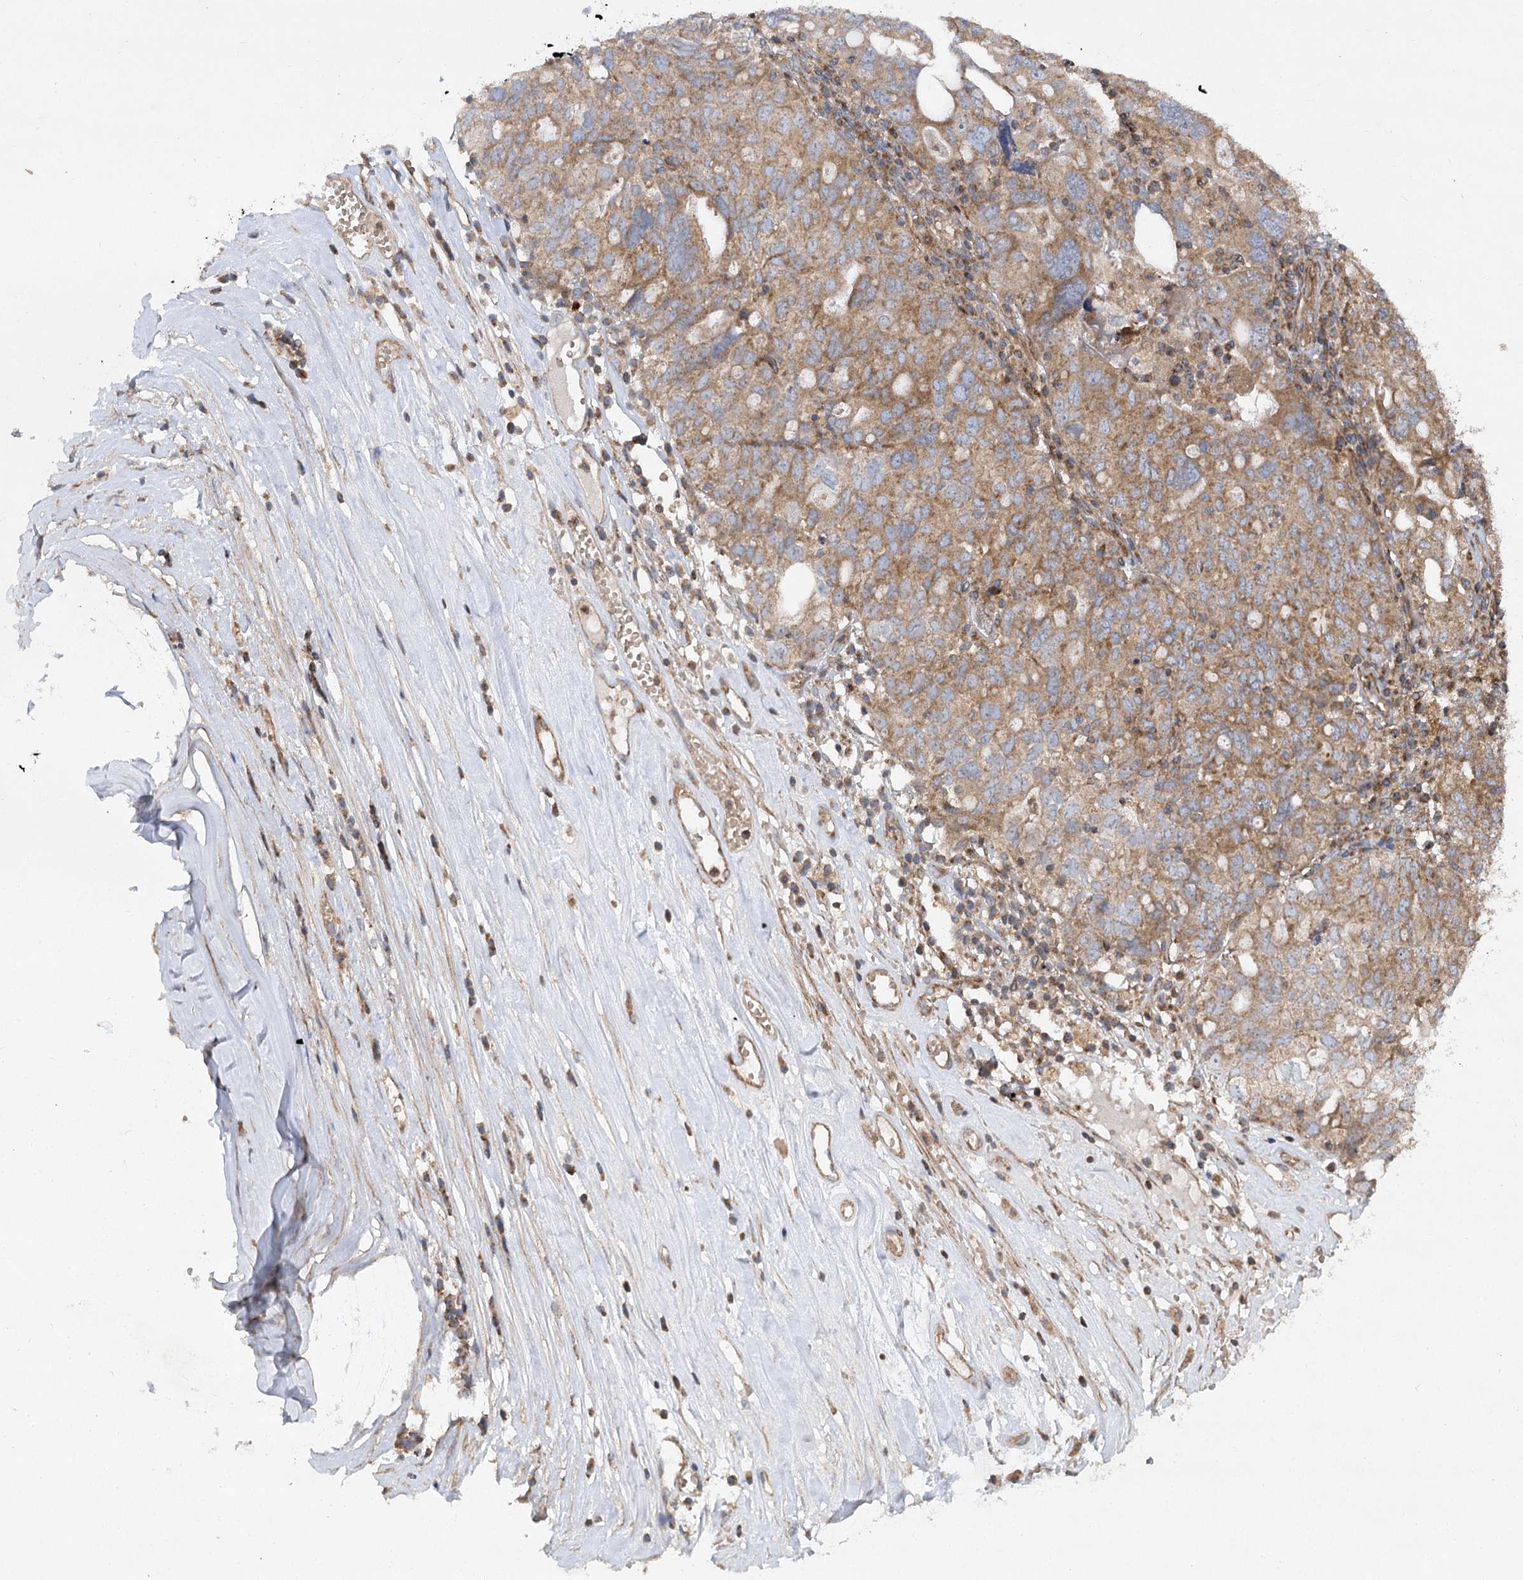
{"staining": {"intensity": "moderate", "quantity": ">75%", "location": "cytoplasmic/membranous"}, "tissue": "ovarian cancer", "cell_type": "Tumor cells", "image_type": "cancer", "snomed": [{"axis": "morphology", "description": "Carcinoma, endometroid"}, {"axis": "topography", "description": "Ovary"}], "caption": "This is an image of immunohistochemistry (IHC) staining of ovarian cancer, which shows moderate expression in the cytoplasmic/membranous of tumor cells.", "gene": "DNAJC13", "patient": {"sex": "female", "age": 62}}